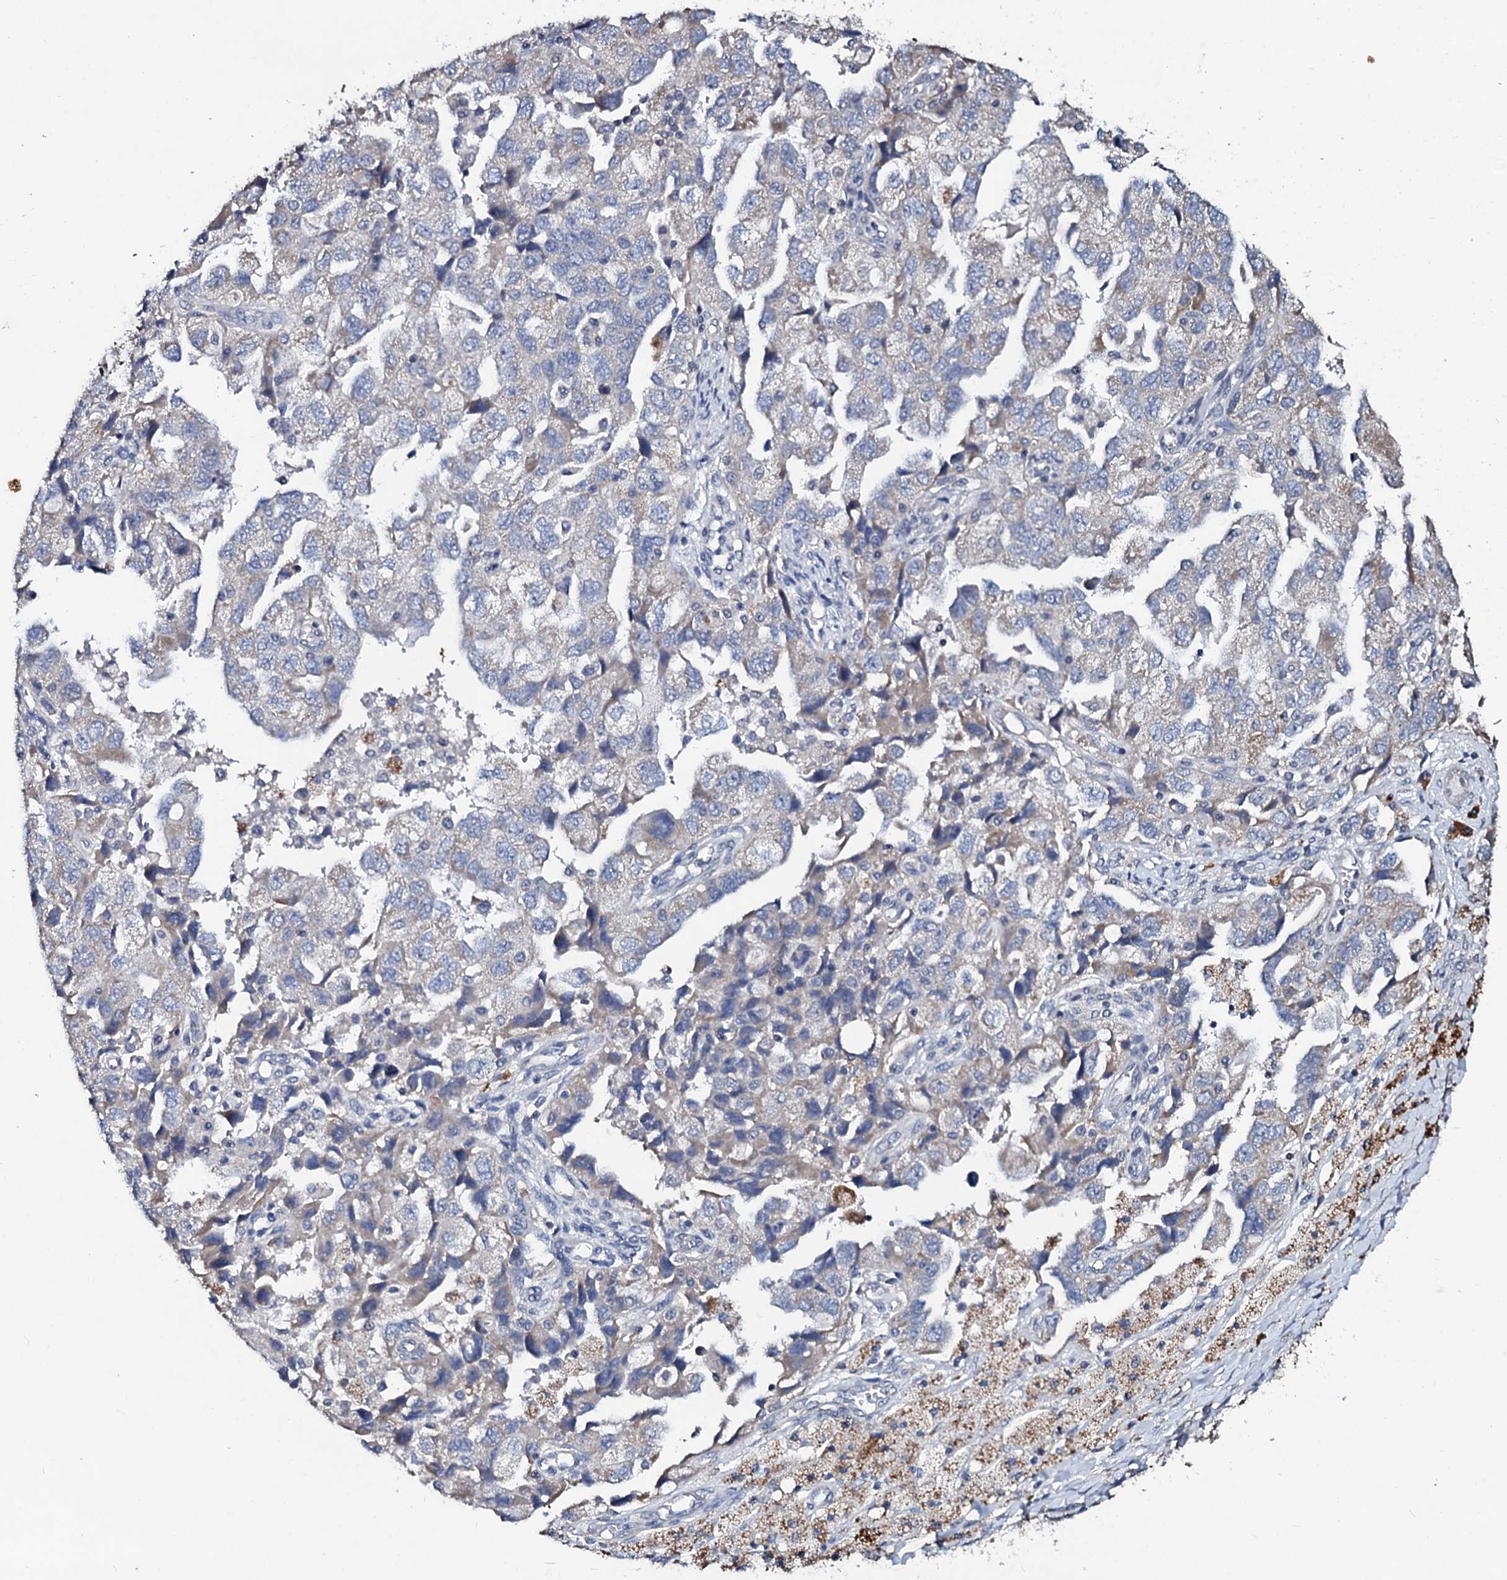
{"staining": {"intensity": "weak", "quantity": "<25%", "location": "cytoplasmic/membranous"}, "tissue": "ovarian cancer", "cell_type": "Tumor cells", "image_type": "cancer", "snomed": [{"axis": "morphology", "description": "Carcinoma, NOS"}, {"axis": "morphology", "description": "Cystadenocarcinoma, serous, NOS"}, {"axis": "topography", "description": "Ovary"}], "caption": "High power microscopy micrograph of an immunohistochemistry (IHC) micrograph of serous cystadenocarcinoma (ovarian), revealing no significant expression in tumor cells.", "gene": "SLC37A4", "patient": {"sex": "female", "age": 69}}